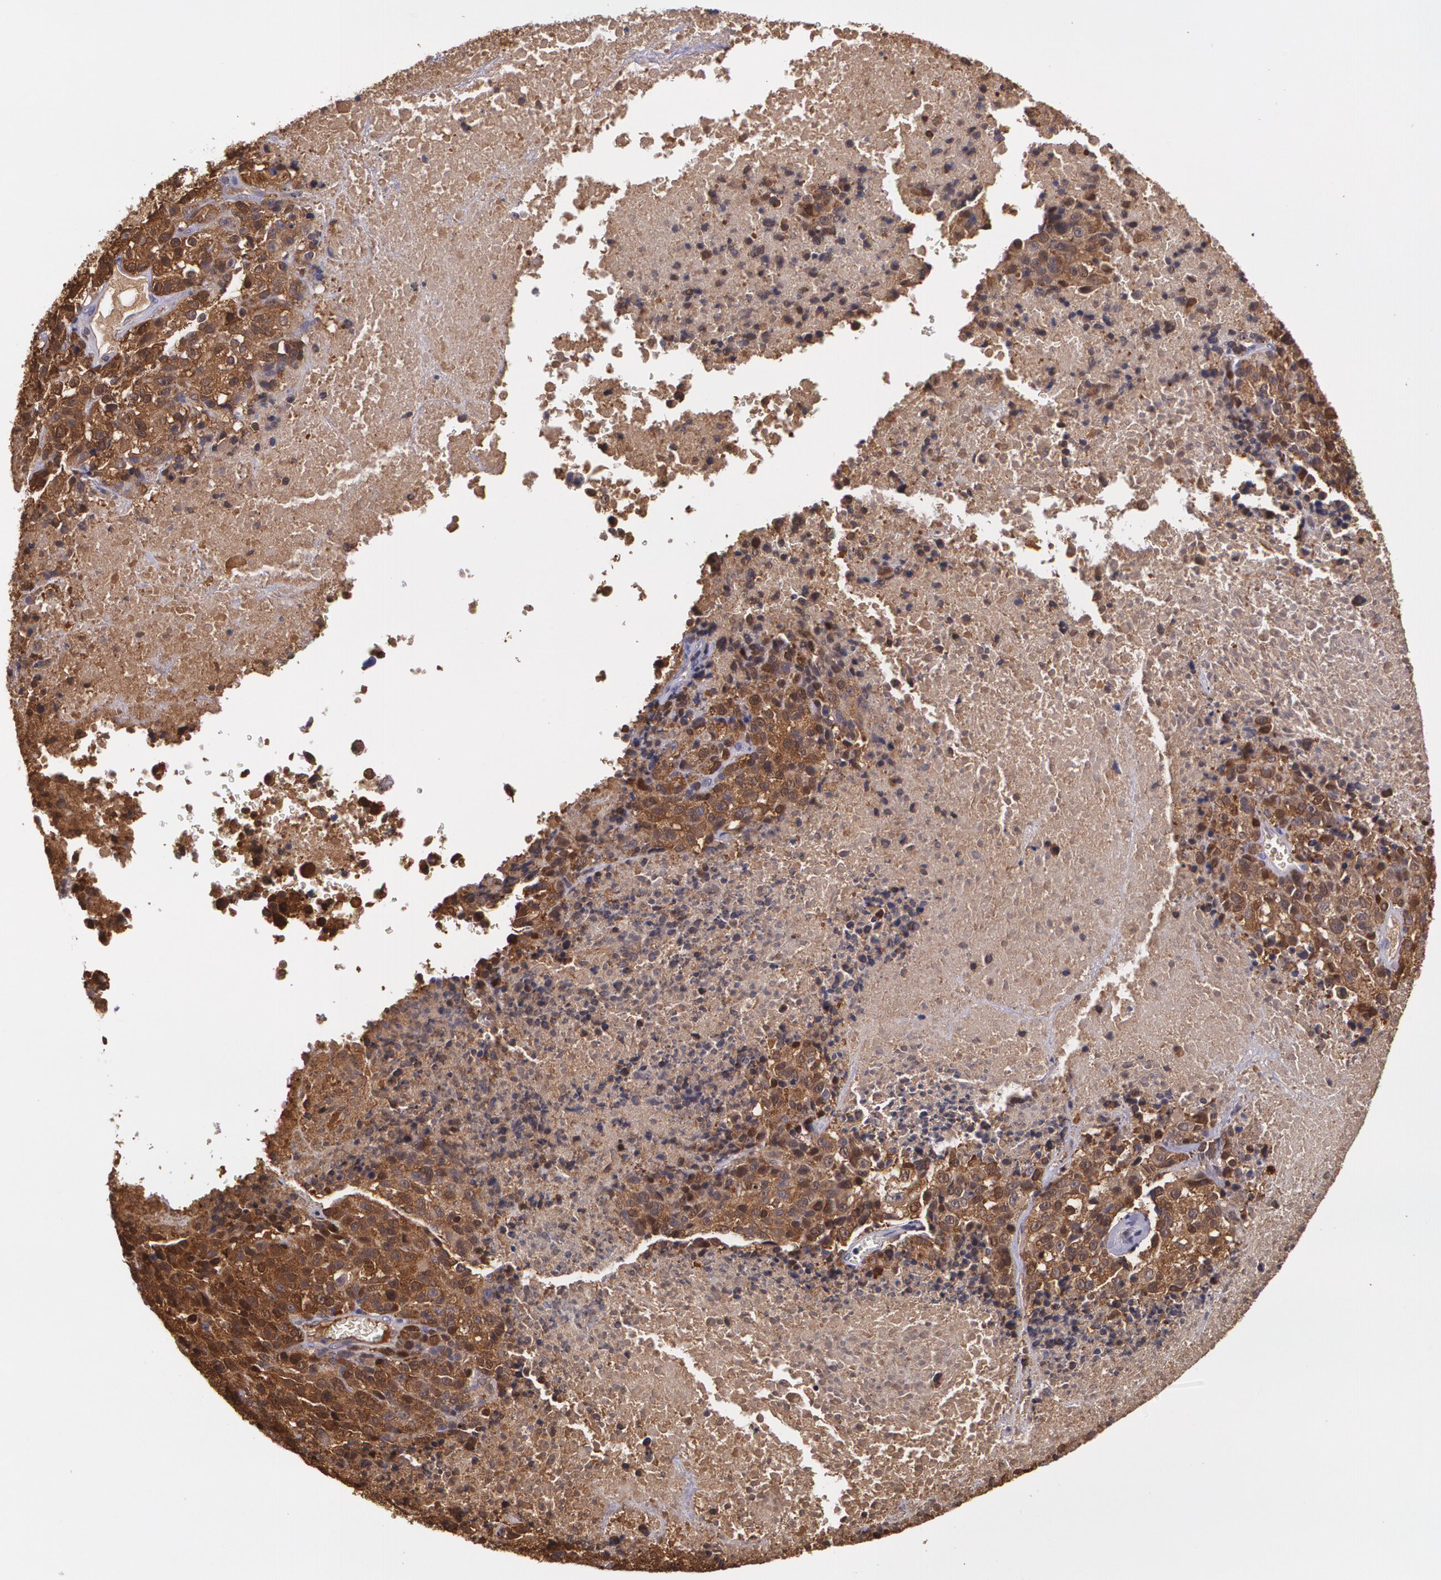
{"staining": {"intensity": "strong", "quantity": ">75%", "location": "cytoplasmic/membranous"}, "tissue": "melanoma", "cell_type": "Tumor cells", "image_type": "cancer", "snomed": [{"axis": "morphology", "description": "Malignant melanoma, Metastatic site"}, {"axis": "topography", "description": "Cerebral cortex"}], "caption": "IHC image of malignant melanoma (metastatic site) stained for a protein (brown), which demonstrates high levels of strong cytoplasmic/membranous staining in approximately >75% of tumor cells.", "gene": "HSPH1", "patient": {"sex": "female", "age": 52}}